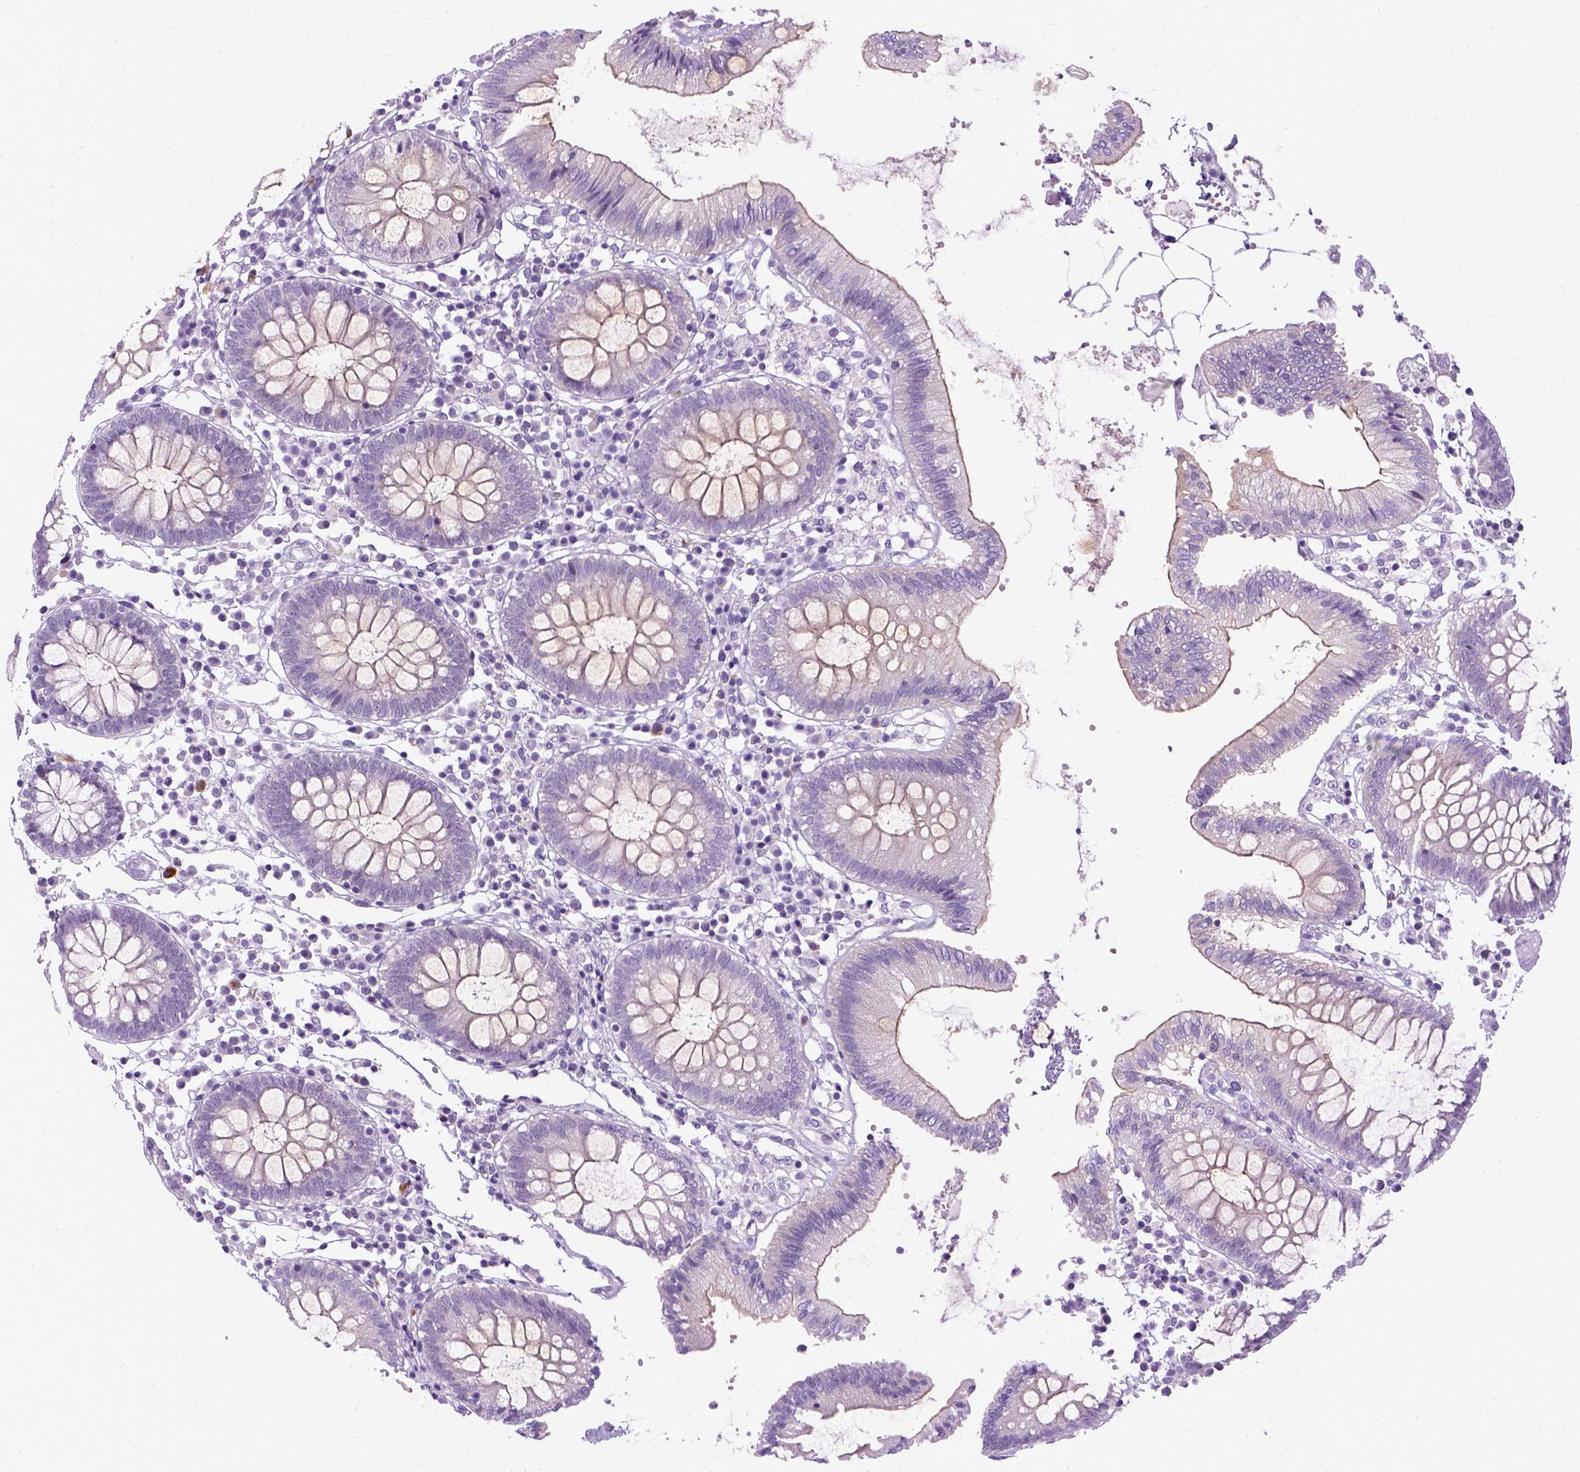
{"staining": {"intensity": "negative", "quantity": "none", "location": "none"}, "tissue": "colon", "cell_type": "Endothelial cells", "image_type": "normal", "snomed": [{"axis": "morphology", "description": "Normal tissue, NOS"}, {"axis": "morphology", "description": "Adenocarcinoma, NOS"}, {"axis": "topography", "description": "Colon"}], "caption": "IHC micrograph of normal colon stained for a protein (brown), which demonstrates no positivity in endothelial cells. The staining was performed using DAB (3,3'-diaminobenzidine) to visualize the protein expression in brown, while the nuclei were stained in blue with hematoxylin (Magnification: 20x).", "gene": "FAM184B", "patient": {"sex": "male", "age": 83}}